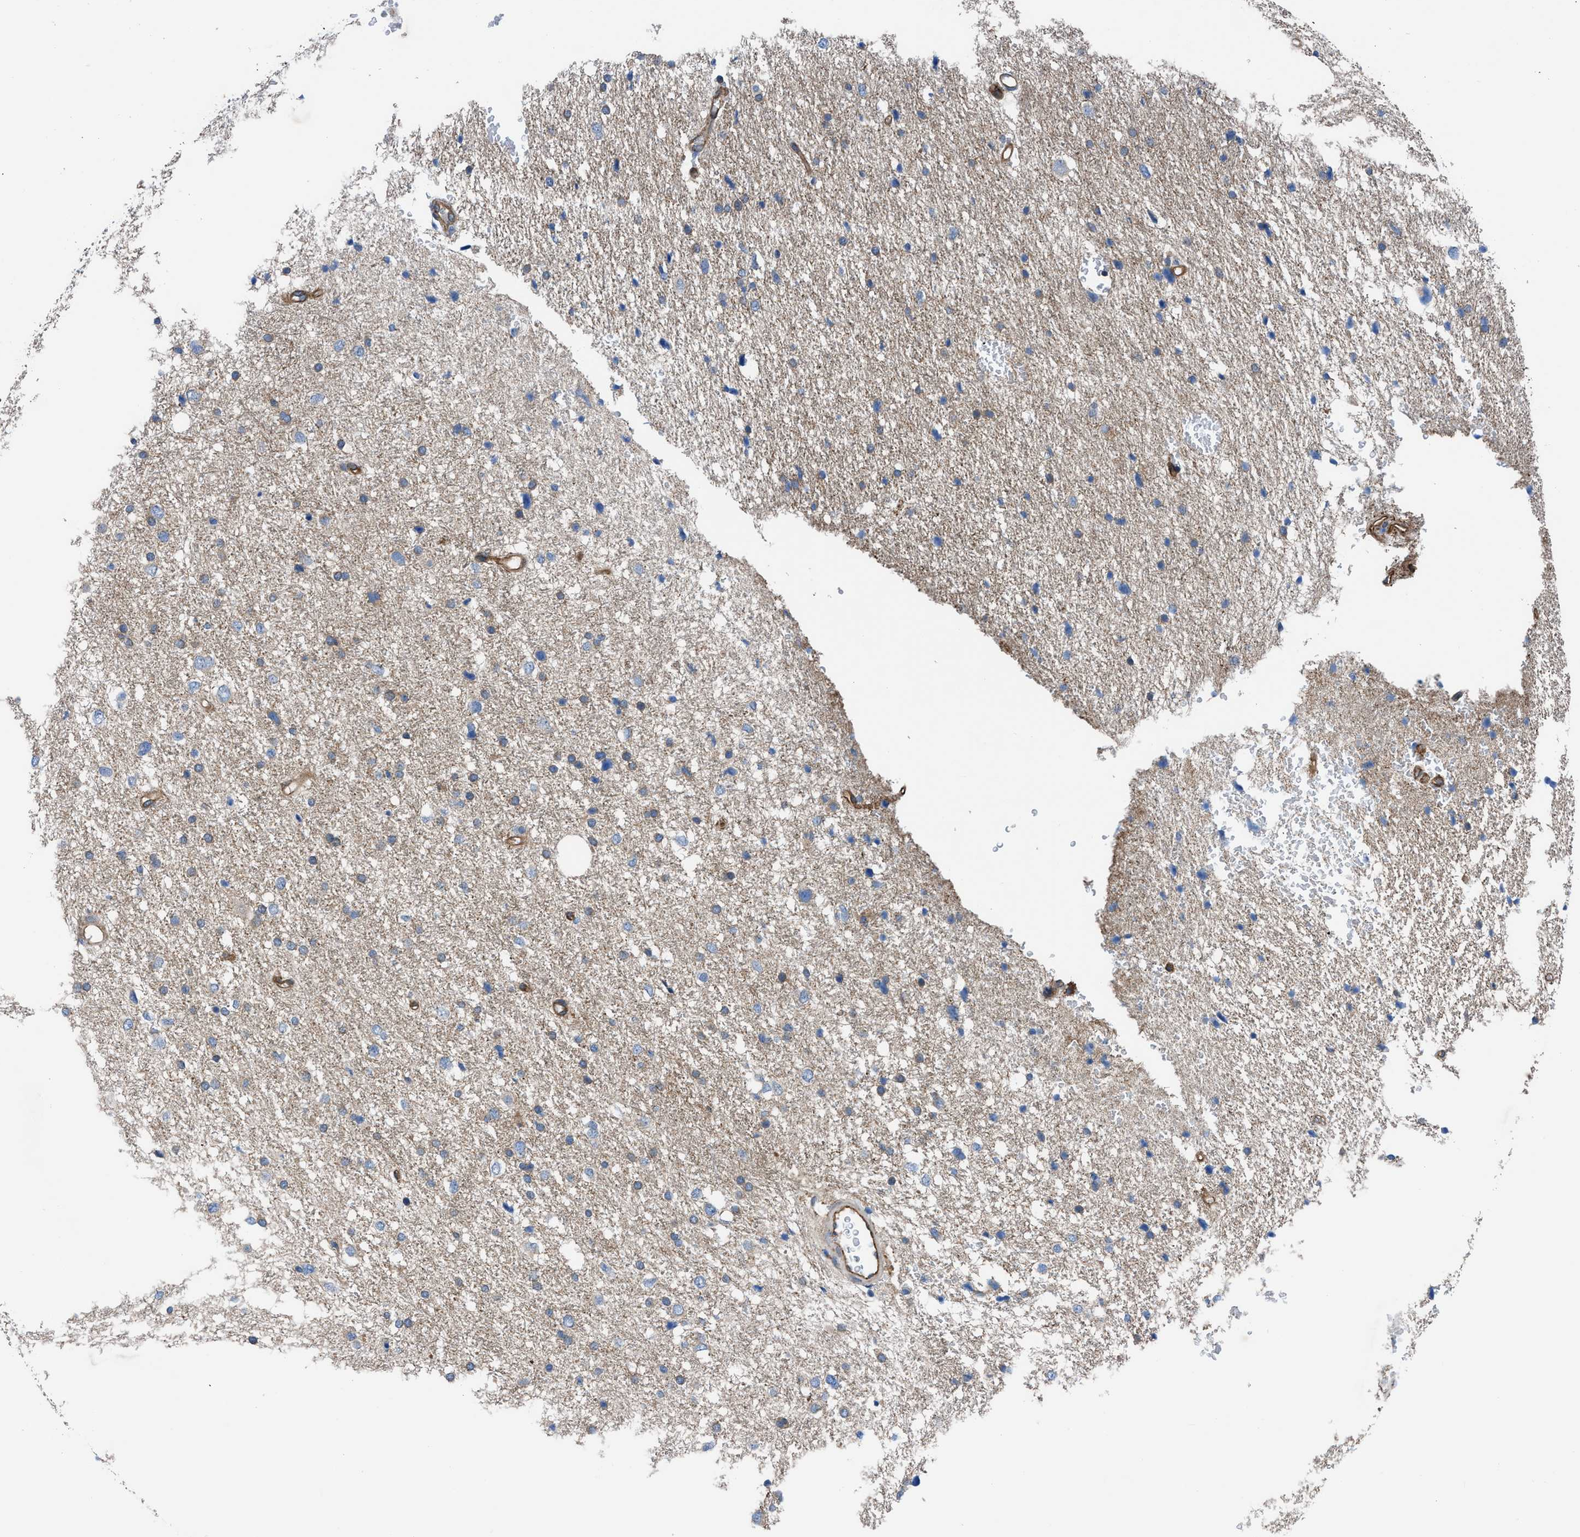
{"staining": {"intensity": "weak", "quantity": "25%-75%", "location": "cytoplasmic/membranous"}, "tissue": "glioma", "cell_type": "Tumor cells", "image_type": "cancer", "snomed": [{"axis": "morphology", "description": "Glioma, malignant, Low grade"}, {"axis": "topography", "description": "Brain"}], "caption": "A high-resolution photomicrograph shows IHC staining of malignant glioma (low-grade), which reveals weak cytoplasmic/membranous staining in approximately 25%-75% of tumor cells.", "gene": "TRIP4", "patient": {"sex": "female", "age": 37}}